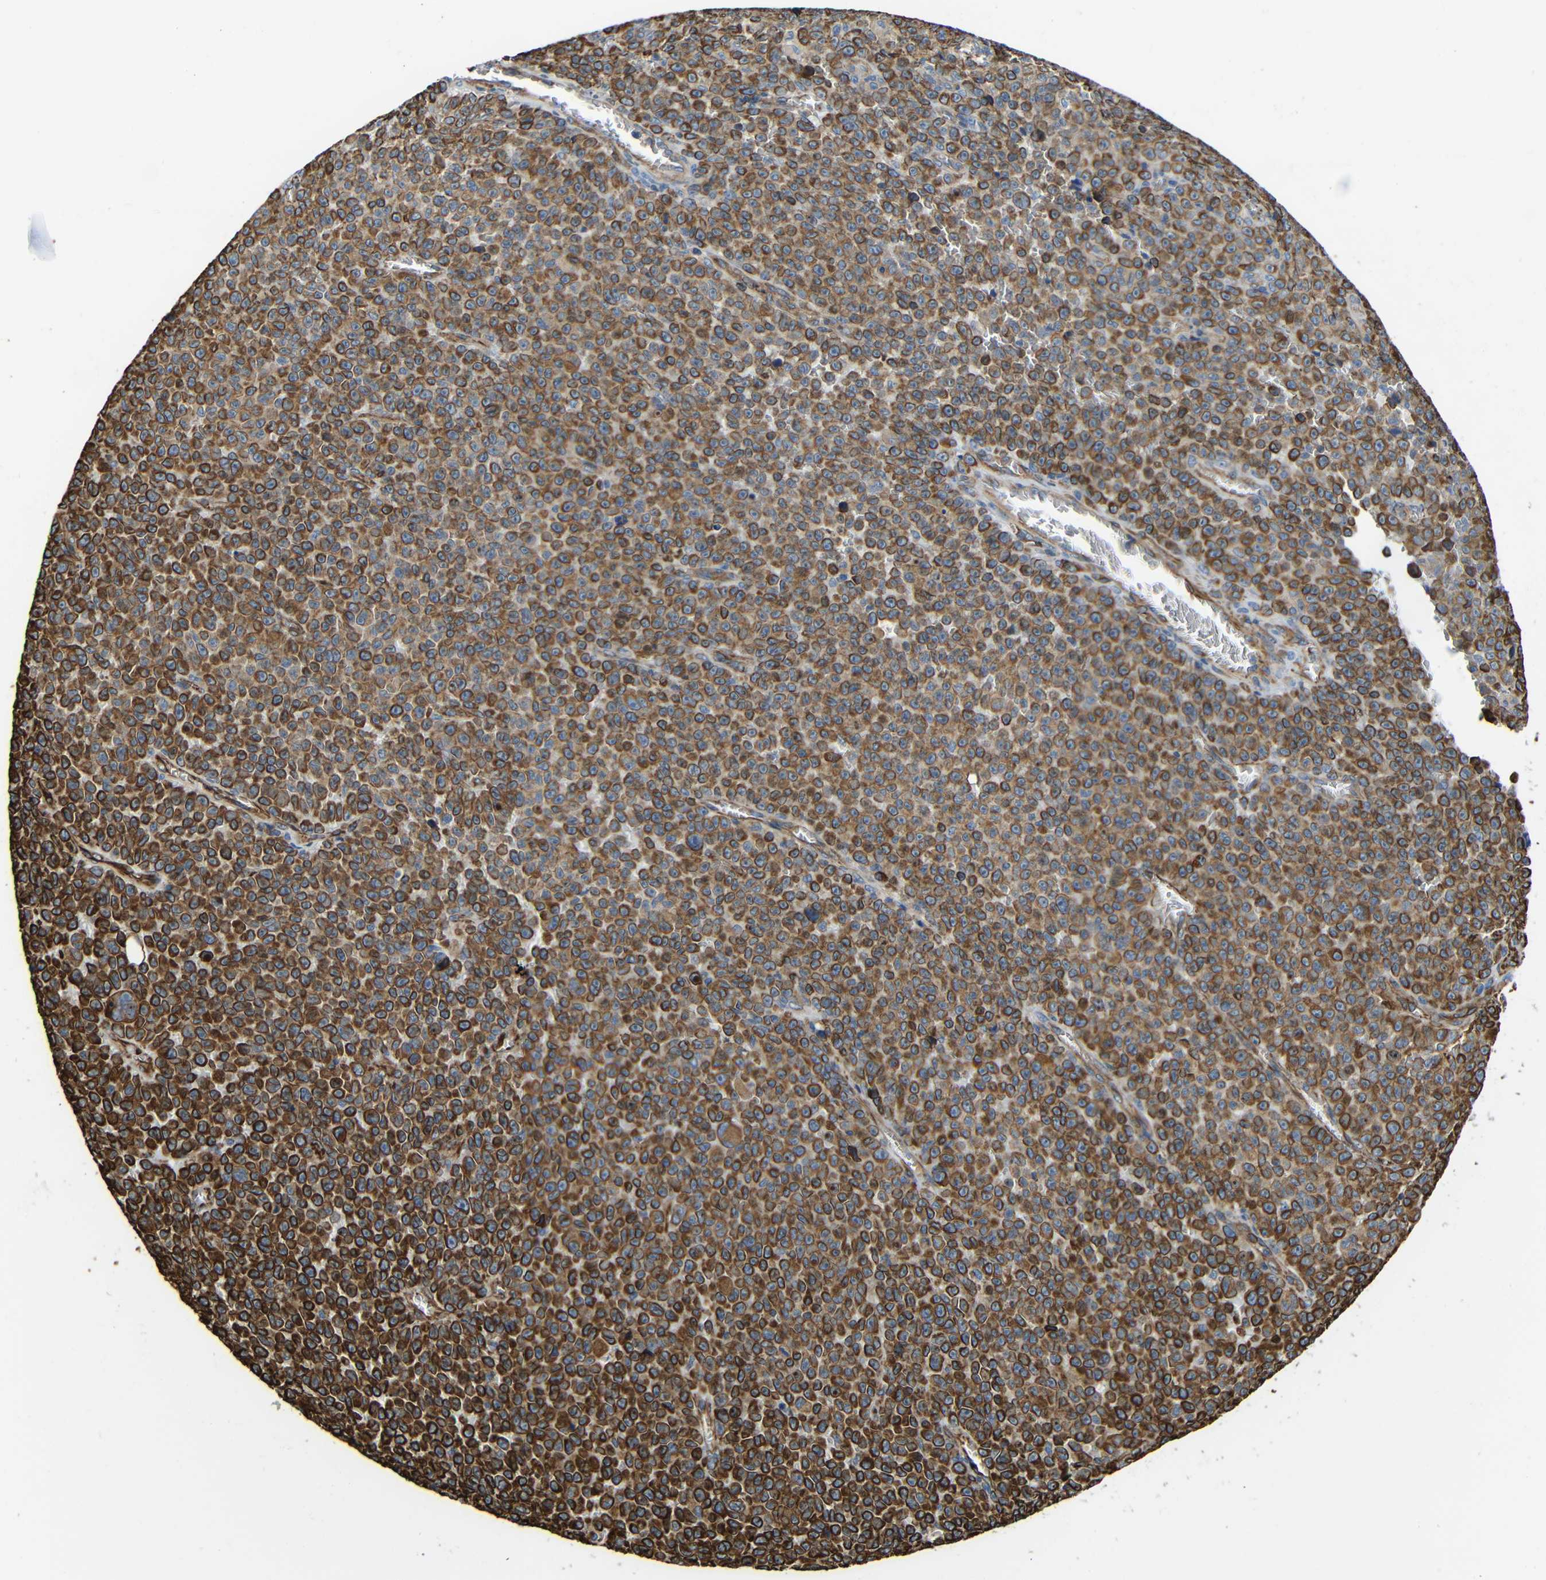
{"staining": {"intensity": "moderate", "quantity": ">75%", "location": "cytoplasmic/membranous"}, "tissue": "melanoma", "cell_type": "Tumor cells", "image_type": "cancer", "snomed": [{"axis": "morphology", "description": "Malignant melanoma, NOS"}, {"axis": "topography", "description": "Skin"}], "caption": "Protein expression analysis of human malignant melanoma reveals moderate cytoplasmic/membranous expression in about >75% of tumor cells. Immunohistochemistry (ihc) stains the protein in brown and the nuclei are stained blue.", "gene": "IGSF10", "patient": {"sex": "female", "age": 82}}